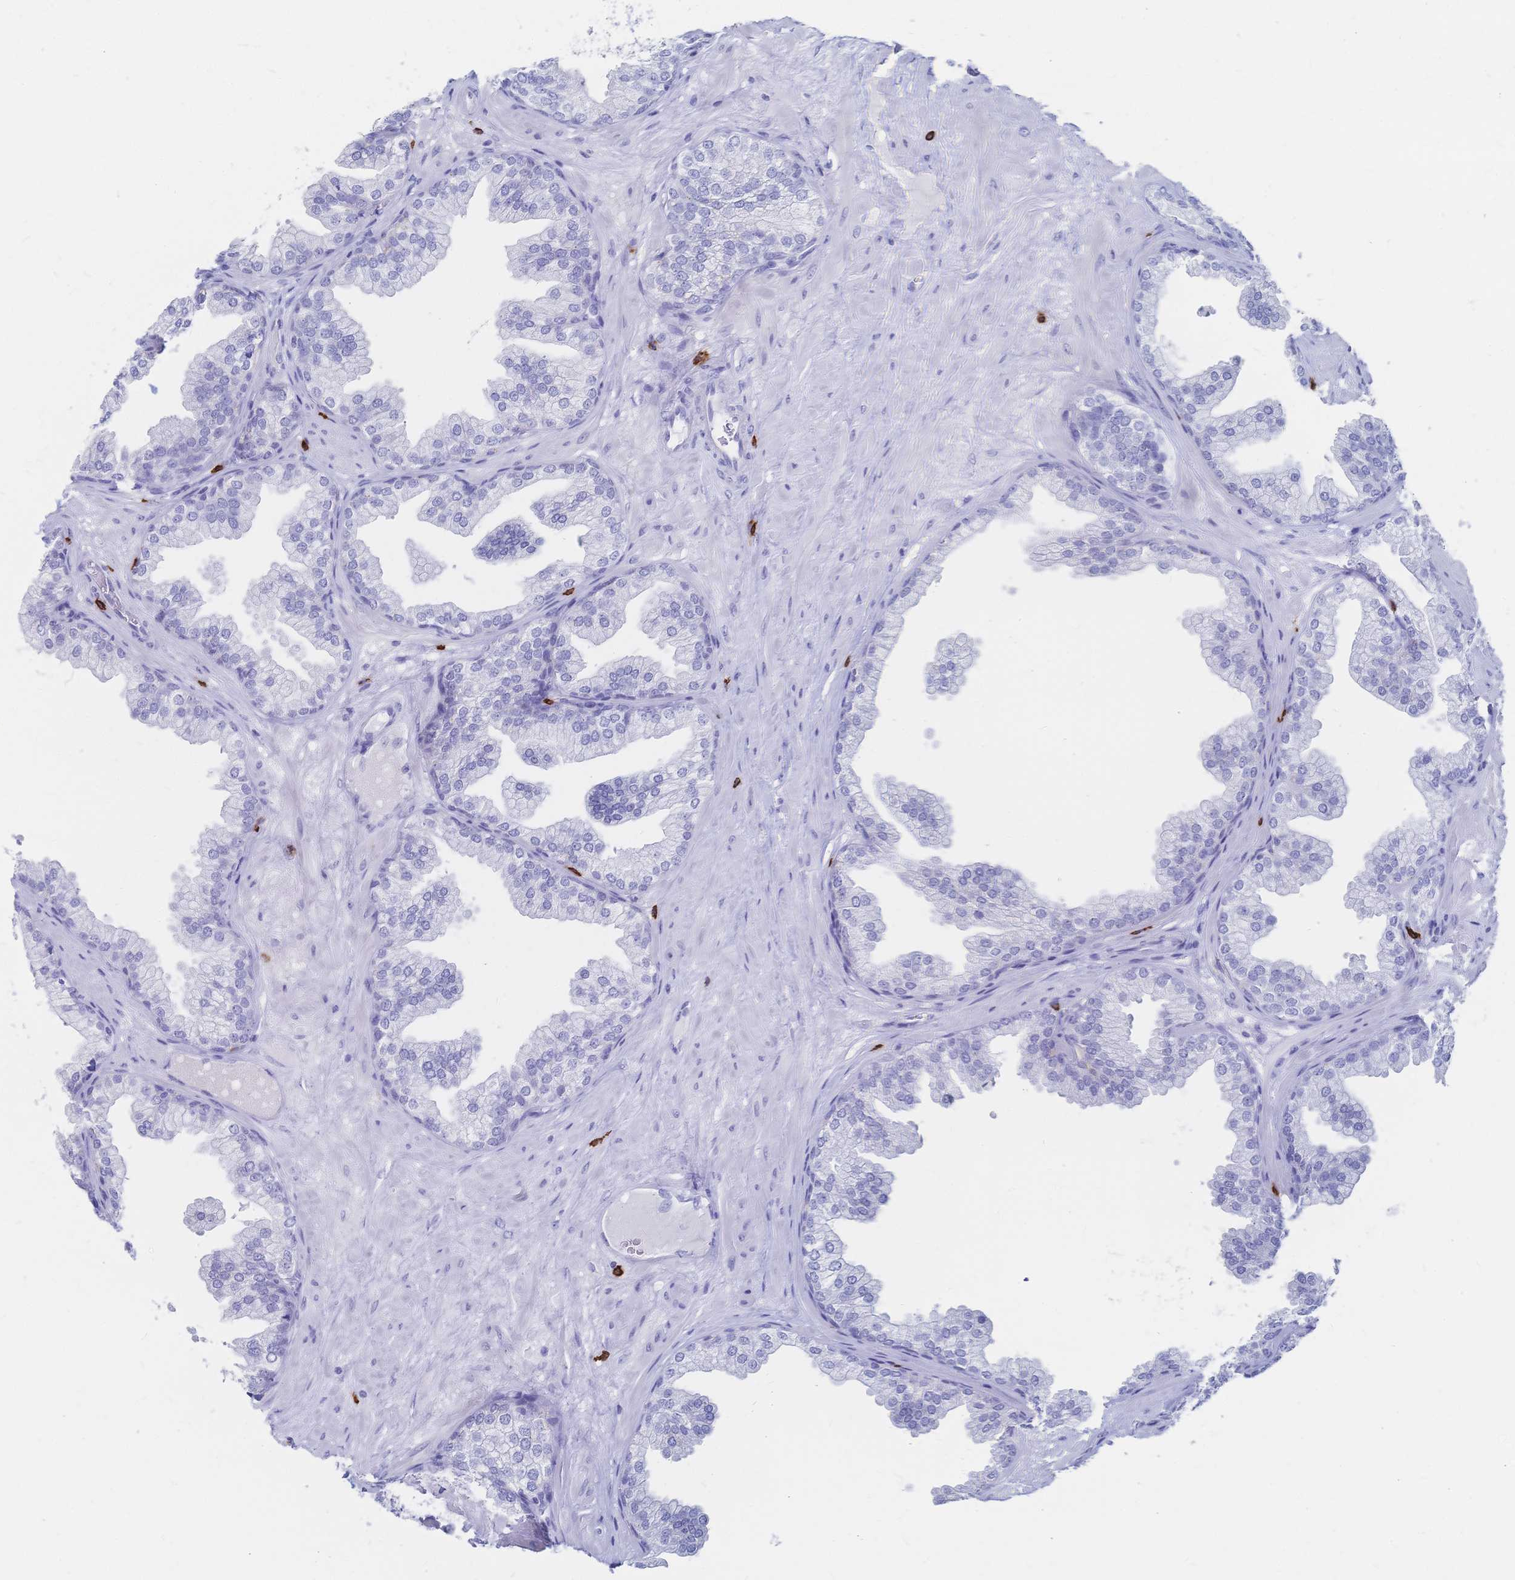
{"staining": {"intensity": "negative", "quantity": "none", "location": "none"}, "tissue": "prostate", "cell_type": "Glandular cells", "image_type": "normal", "snomed": [{"axis": "morphology", "description": "Normal tissue, NOS"}, {"axis": "topography", "description": "Prostate"}], "caption": "Immunohistochemistry histopathology image of normal prostate: human prostate stained with DAB (3,3'-diaminobenzidine) reveals no significant protein positivity in glandular cells. The staining is performed using DAB brown chromogen with nuclei counter-stained in using hematoxylin.", "gene": "IL2RB", "patient": {"sex": "male", "age": 37}}